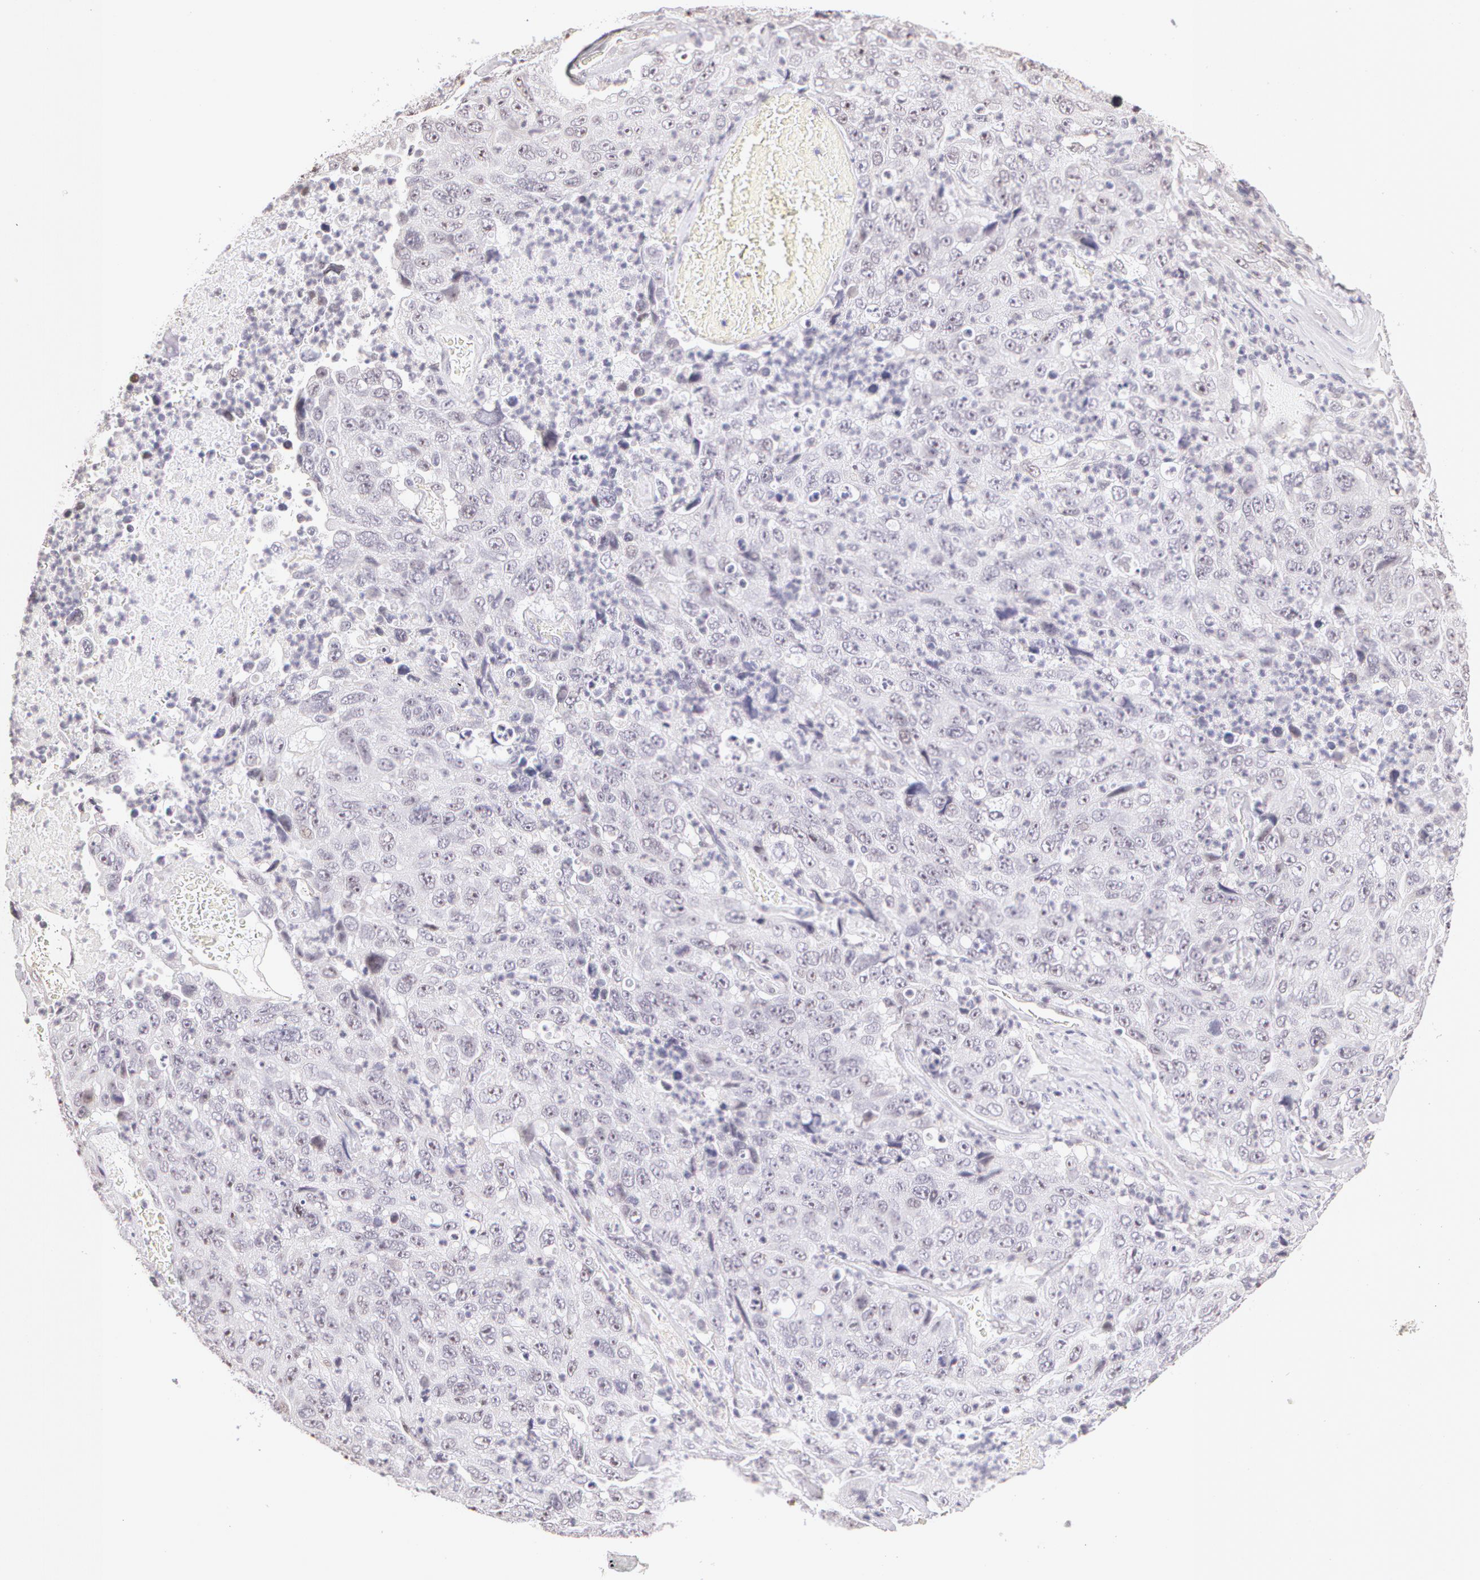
{"staining": {"intensity": "negative", "quantity": "none", "location": "none"}, "tissue": "lung cancer", "cell_type": "Tumor cells", "image_type": "cancer", "snomed": [{"axis": "morphology", "description": "Squamous cell carcinoma, NOS"}, {"axis": "topography", "description": "Lung"}], "caption": "Immunohistochemistry (IHC) micrograph of neoplastic tissue: human lung cancer stained with DAB (3,3'-diaminobenzidine) displays no significant protein staining in tumor cells.", "gene": "ZNF597", "patient": {"sex": "male", "age": 64}}